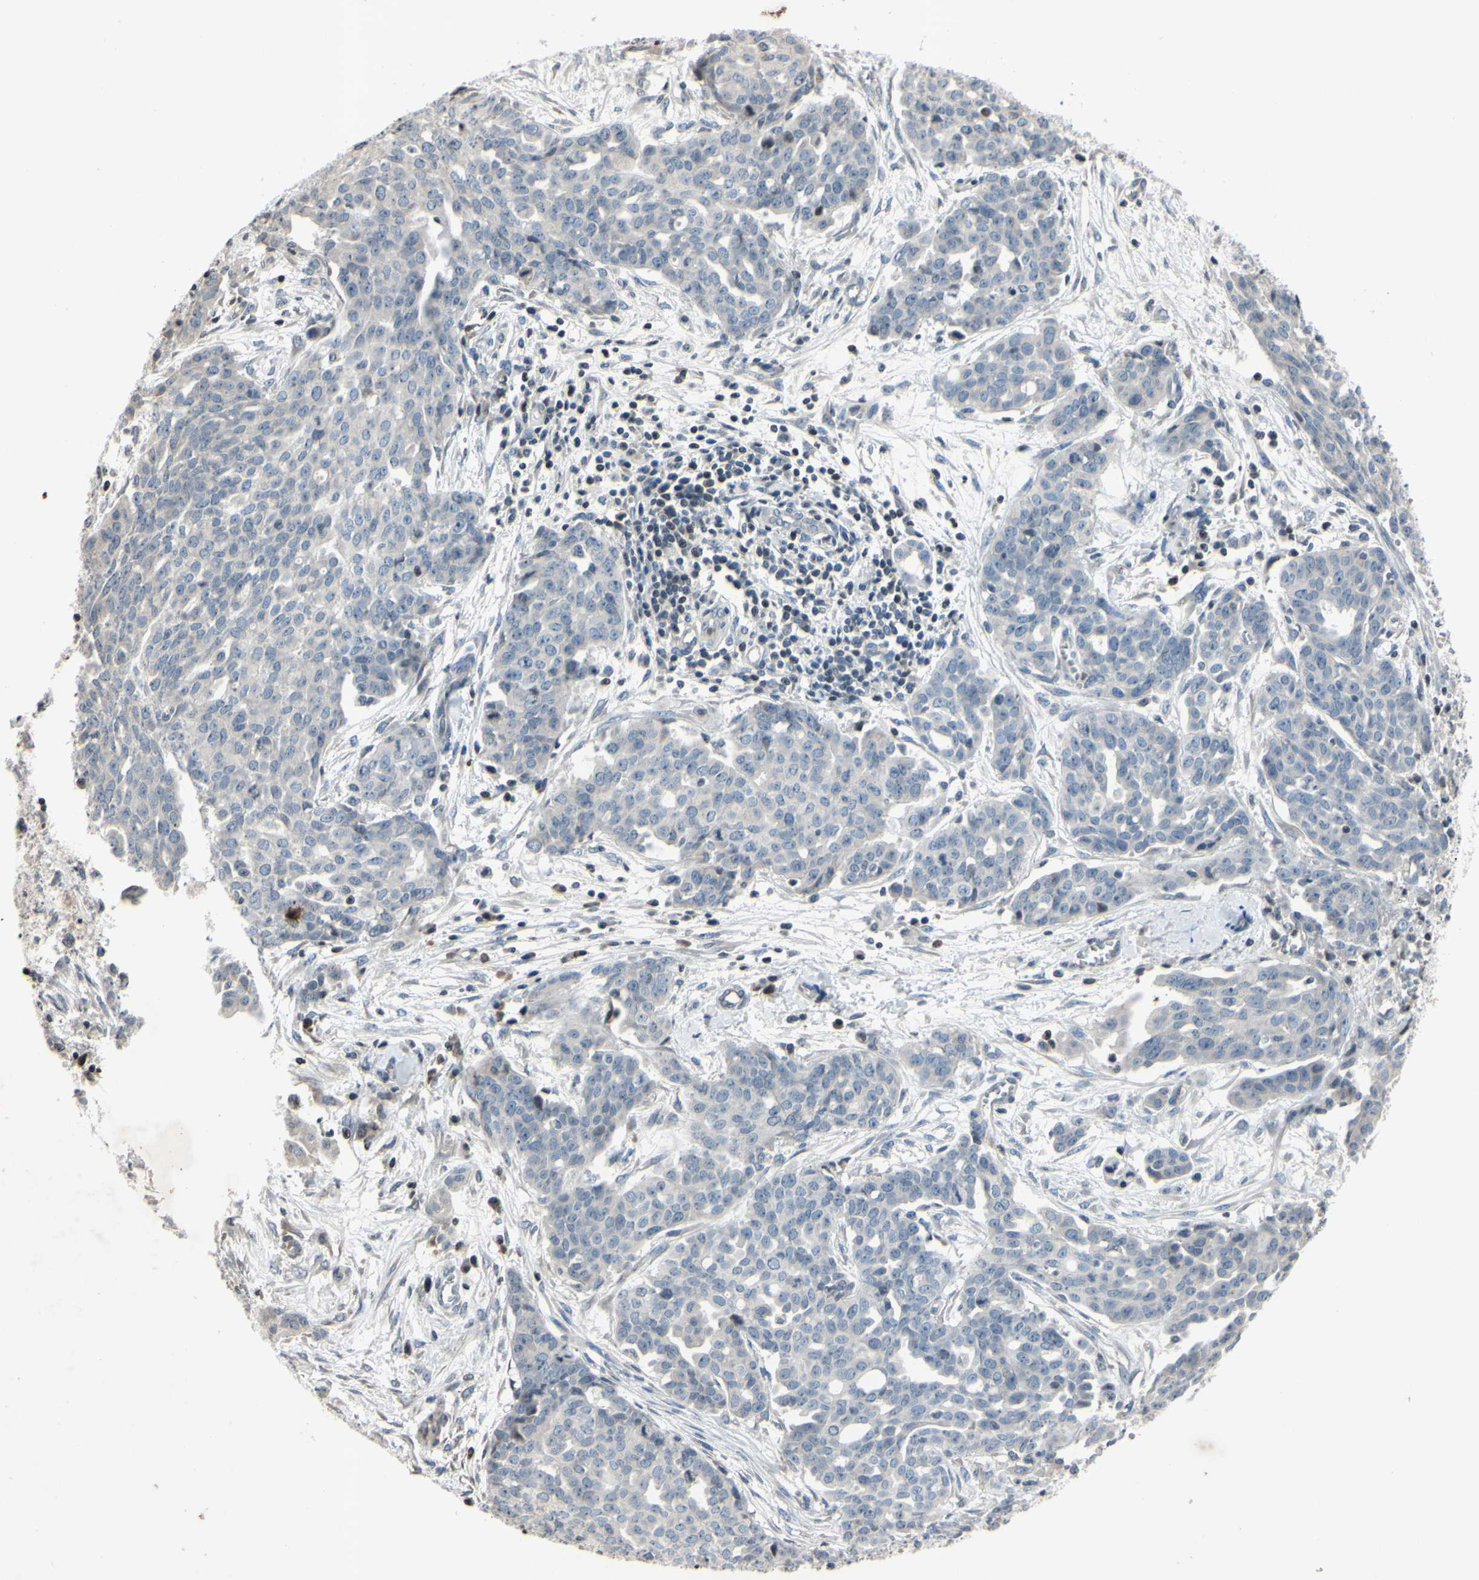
{"staining": {"intensity": "negative", "quantity": "none", "location": "none"}, "tissue": "ovarian cancer", "cell_type": "Tumor cells", "image_type": "cancer", "snomed": [{"axis": "morphology", "description": "Cystadenocarcinoma, serous, NOS"}, {"axis": "topography", "description": "Soft tissue"}, {"axis": "topography", "description": "Ovary"}], "caption": "Immunohistochemical staining of human ovarian cancer shows no significant positivity in tumor cells. (Stains: DAB IHC with hematoxylin counter stain, Microscopy: brightfield microscopy at high magnification).", "gene": "ARG1", "patient": {"sex": "female", "age": 57}}